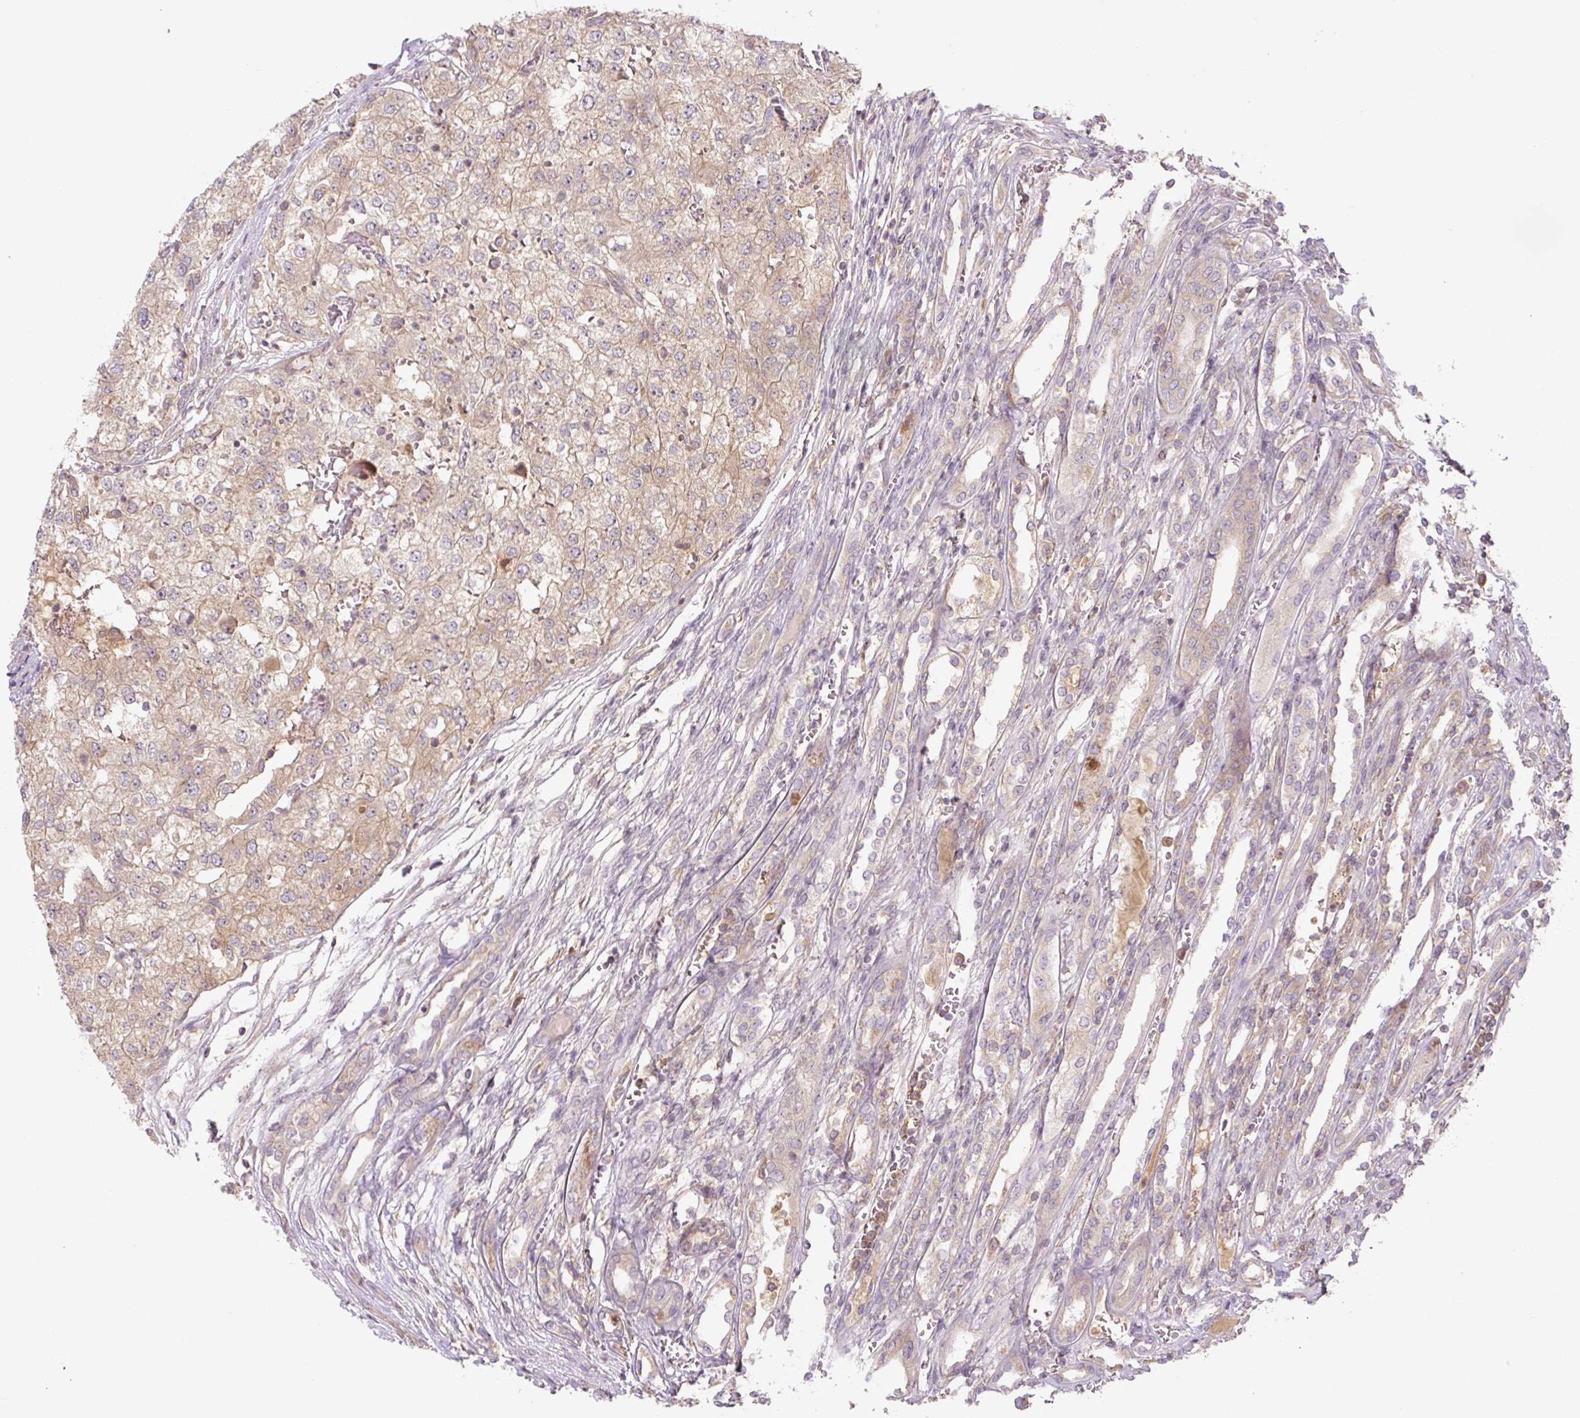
{"staining": {"intensity": "weak", "quantity": ">75%", "location": "cytoplasmic/membranous"}, "tissue": "renal cancer", "cell_type": "Tumor cells", "image_type": "cancer", "snomed": [{"axis": "morphology", "description": "Adenocarcinoma, NOS"}, {"axis": "topography", "description": "Kidney"}], "caption": "This is a histology image of IHC staining of renal cancer (adenocarcinoma), which shows weak staining in the cytoplasmic/membranous of tumor cells.", "gene": "C2orf73", "patient": {"sex": "female", "age": 54}}